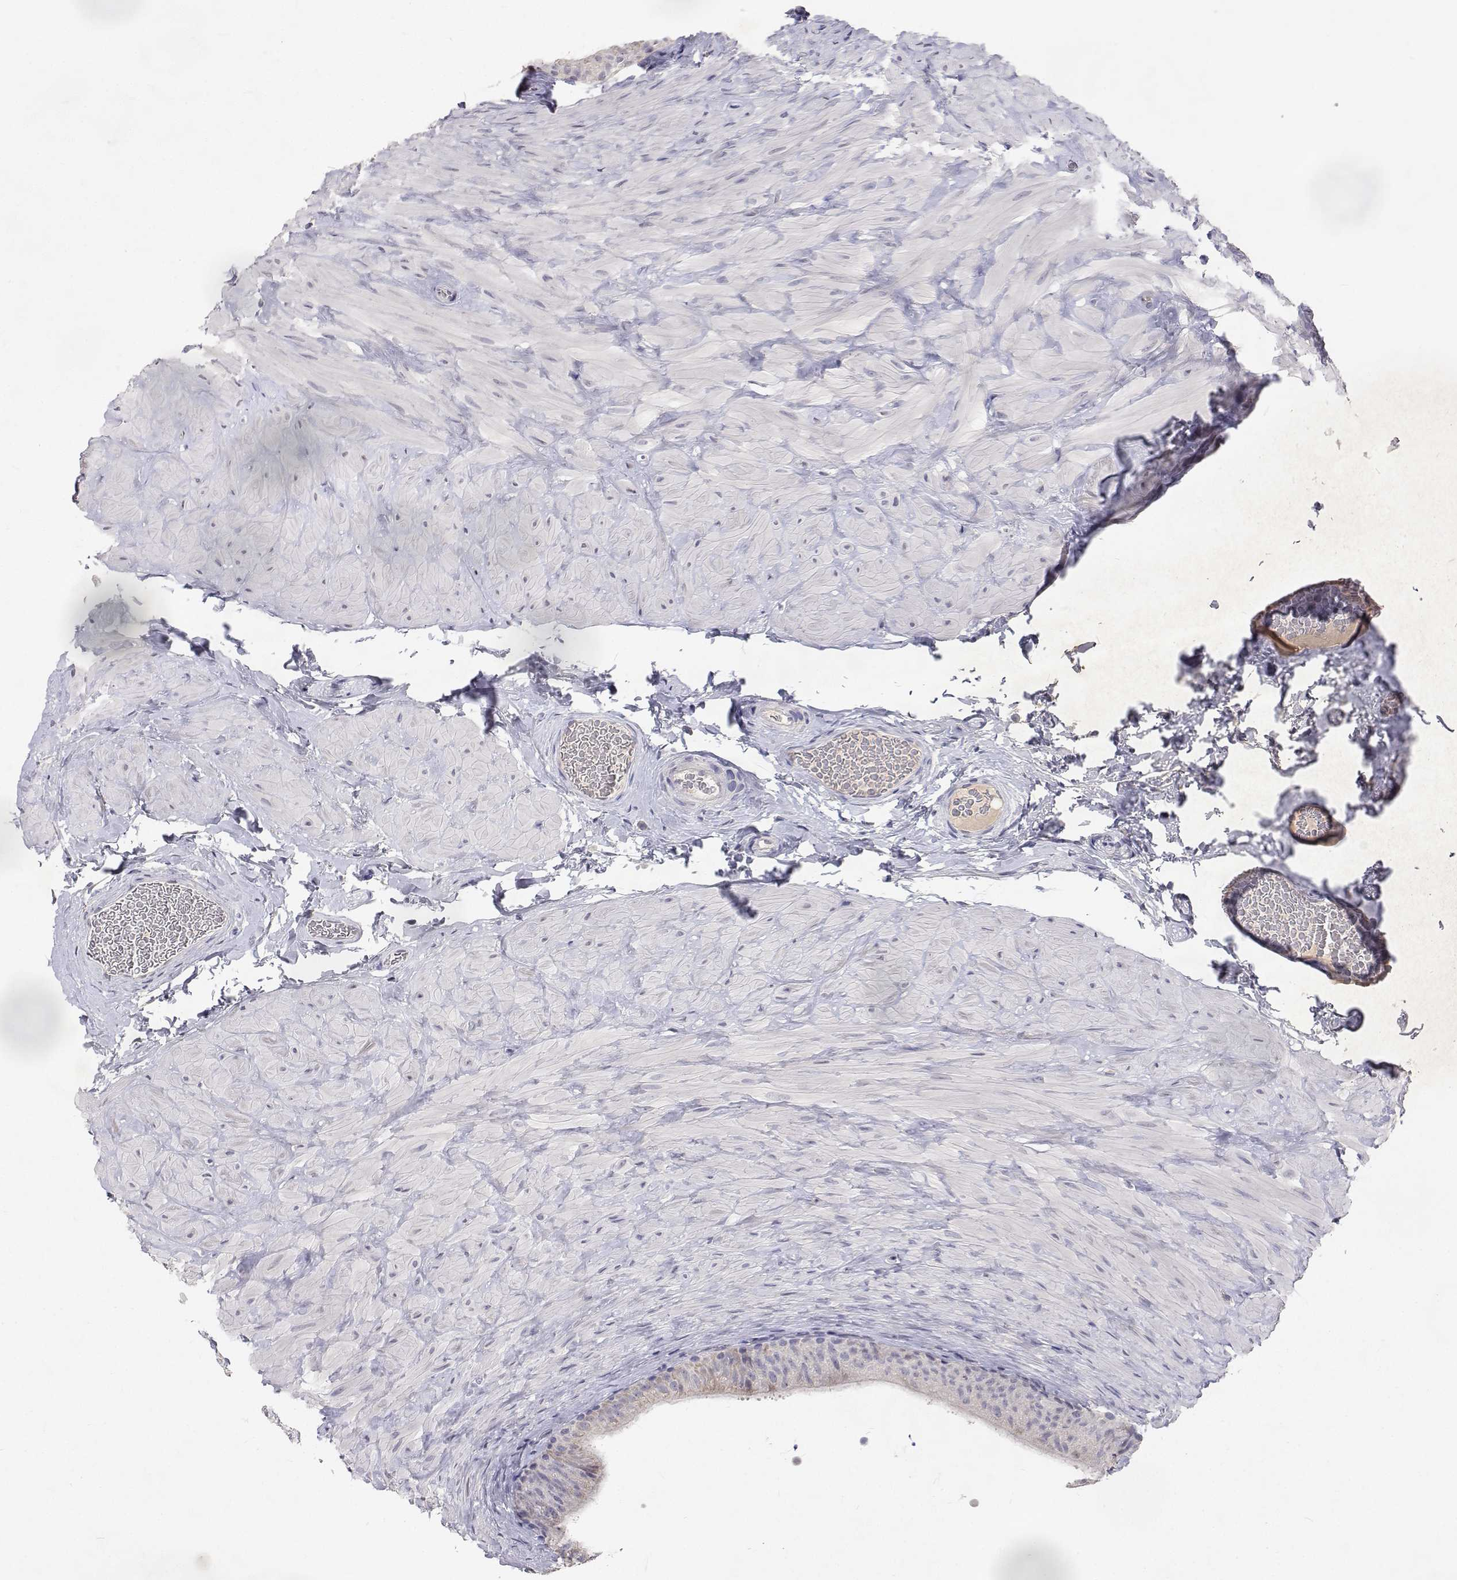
{"staining": {"intensity": "negative", "quantity": "none", "location": "none"}, "tissue": "epididymis", "cell_type": "Glandular cells", "image_type": "normal", "snomed": [{"axis": "morphology", "description": "Normal tissue, NOS"}, {"axis": "topography", "description": "Epididymis, spermatic cord, NOS"}, {"axis": "topography", "description": "Epididymis"}], "caption": "Immunohistochemistry micrograph of benign epididymis: human epididymis stained with DAB displays no significant protein positivity in glandular cells. (IHC, brightfield microscopy, high magnification).", "gene": "TRIM60", "patient": {"sex": "male", "age": 31}}